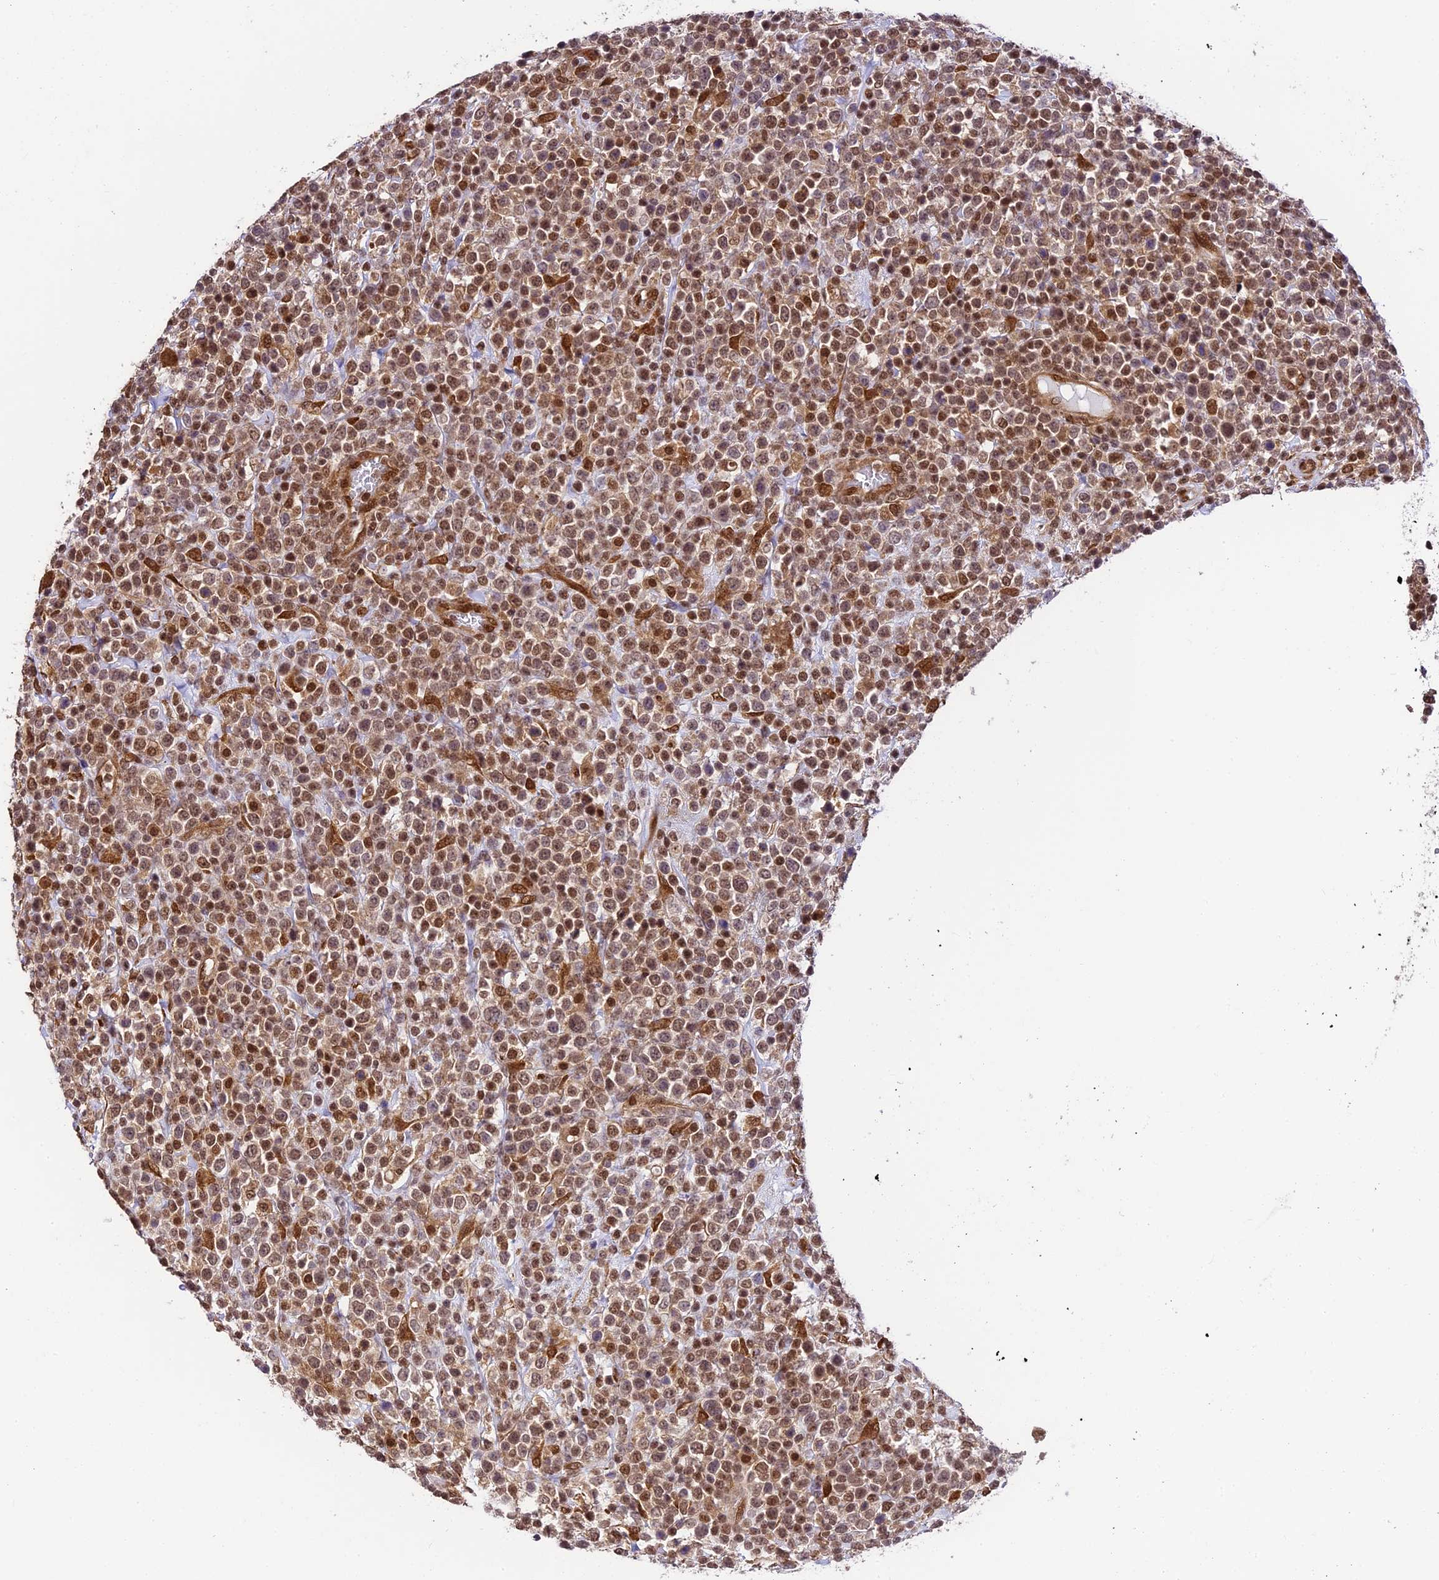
{"staining": {"intensity": "moderate", "quantity": ">75%", "location": "nuclear"}, "tissue": "lymphoma", "cell_type": "Tumor cells", "image_type": "cancer", "snomed": [{"axis": "morphology", "description": "Malignant lymphoma, non-Hodgkin's type, High grade"}, {"axis": "topography", "description": "Colon"}], "caption": "This histopathology image shows IHC staining of human high-grade malignant lymphoma, non-Hodgkin's type, with medium moderate nuclear staining in approximately >75% of tumor cells.", "gene": "TRIM22", "patient": {"sex": "female", "age": 53}}